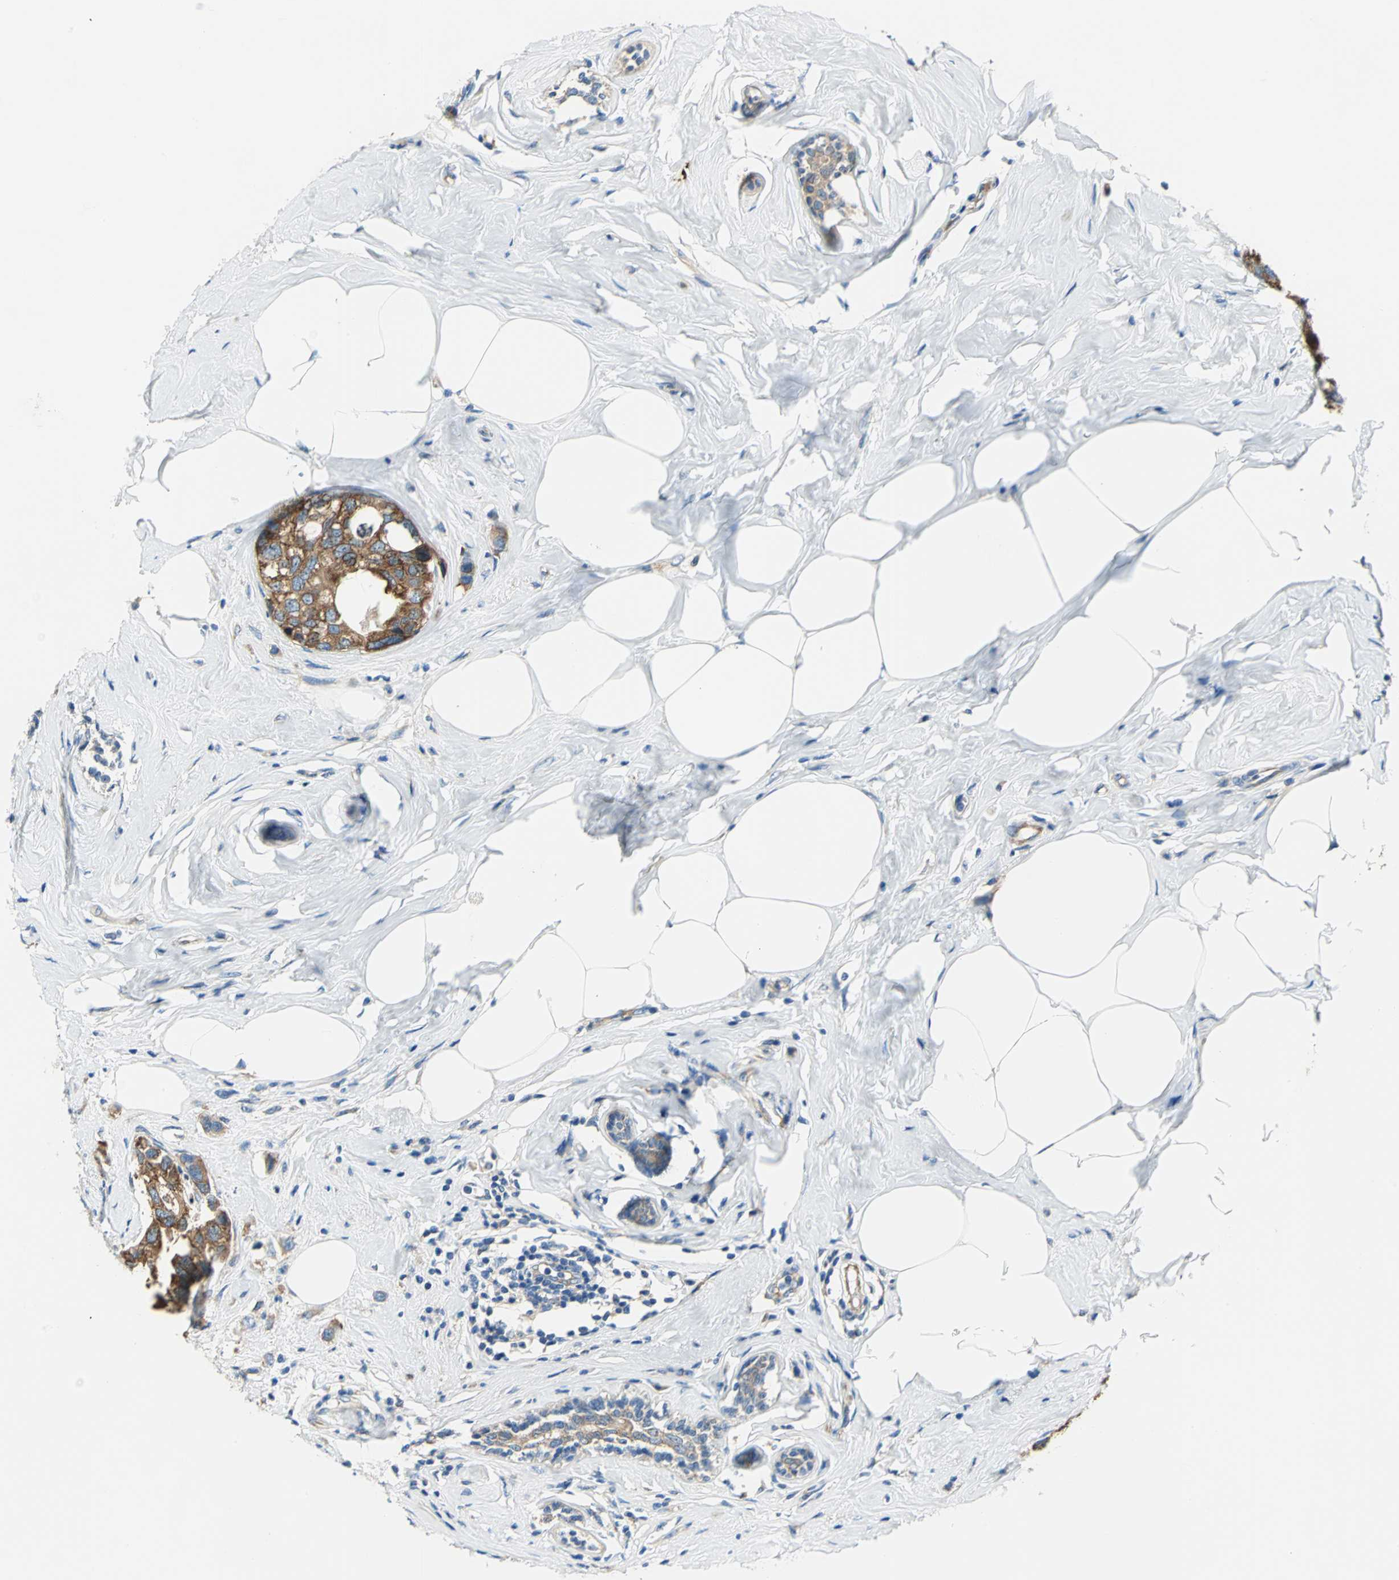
{"staining": {"intensity": "strong", "quantity": ">75%", "location": "cytoplasmic/membranous"}, "tissue": "breast cancer", "cell_type": "Tumor cells", "image_type": "cancer", "snomed": [{"axis": "morphology", "description": "Normal tissue, NOS"}, {"axis": "morphology", "description": "Duct carcinoma"}, {"axis": "topography", "description": "Breast"}], "caption": "Breast infiltrating ductal carcinoma tissue reveals strong cytoplasmic/membranous positivity in approximately >75% of tumor cells, visualized by immunohistochemistry.", "gene": "TRIM25", "patient": {"sex": "female", "age": 50}}